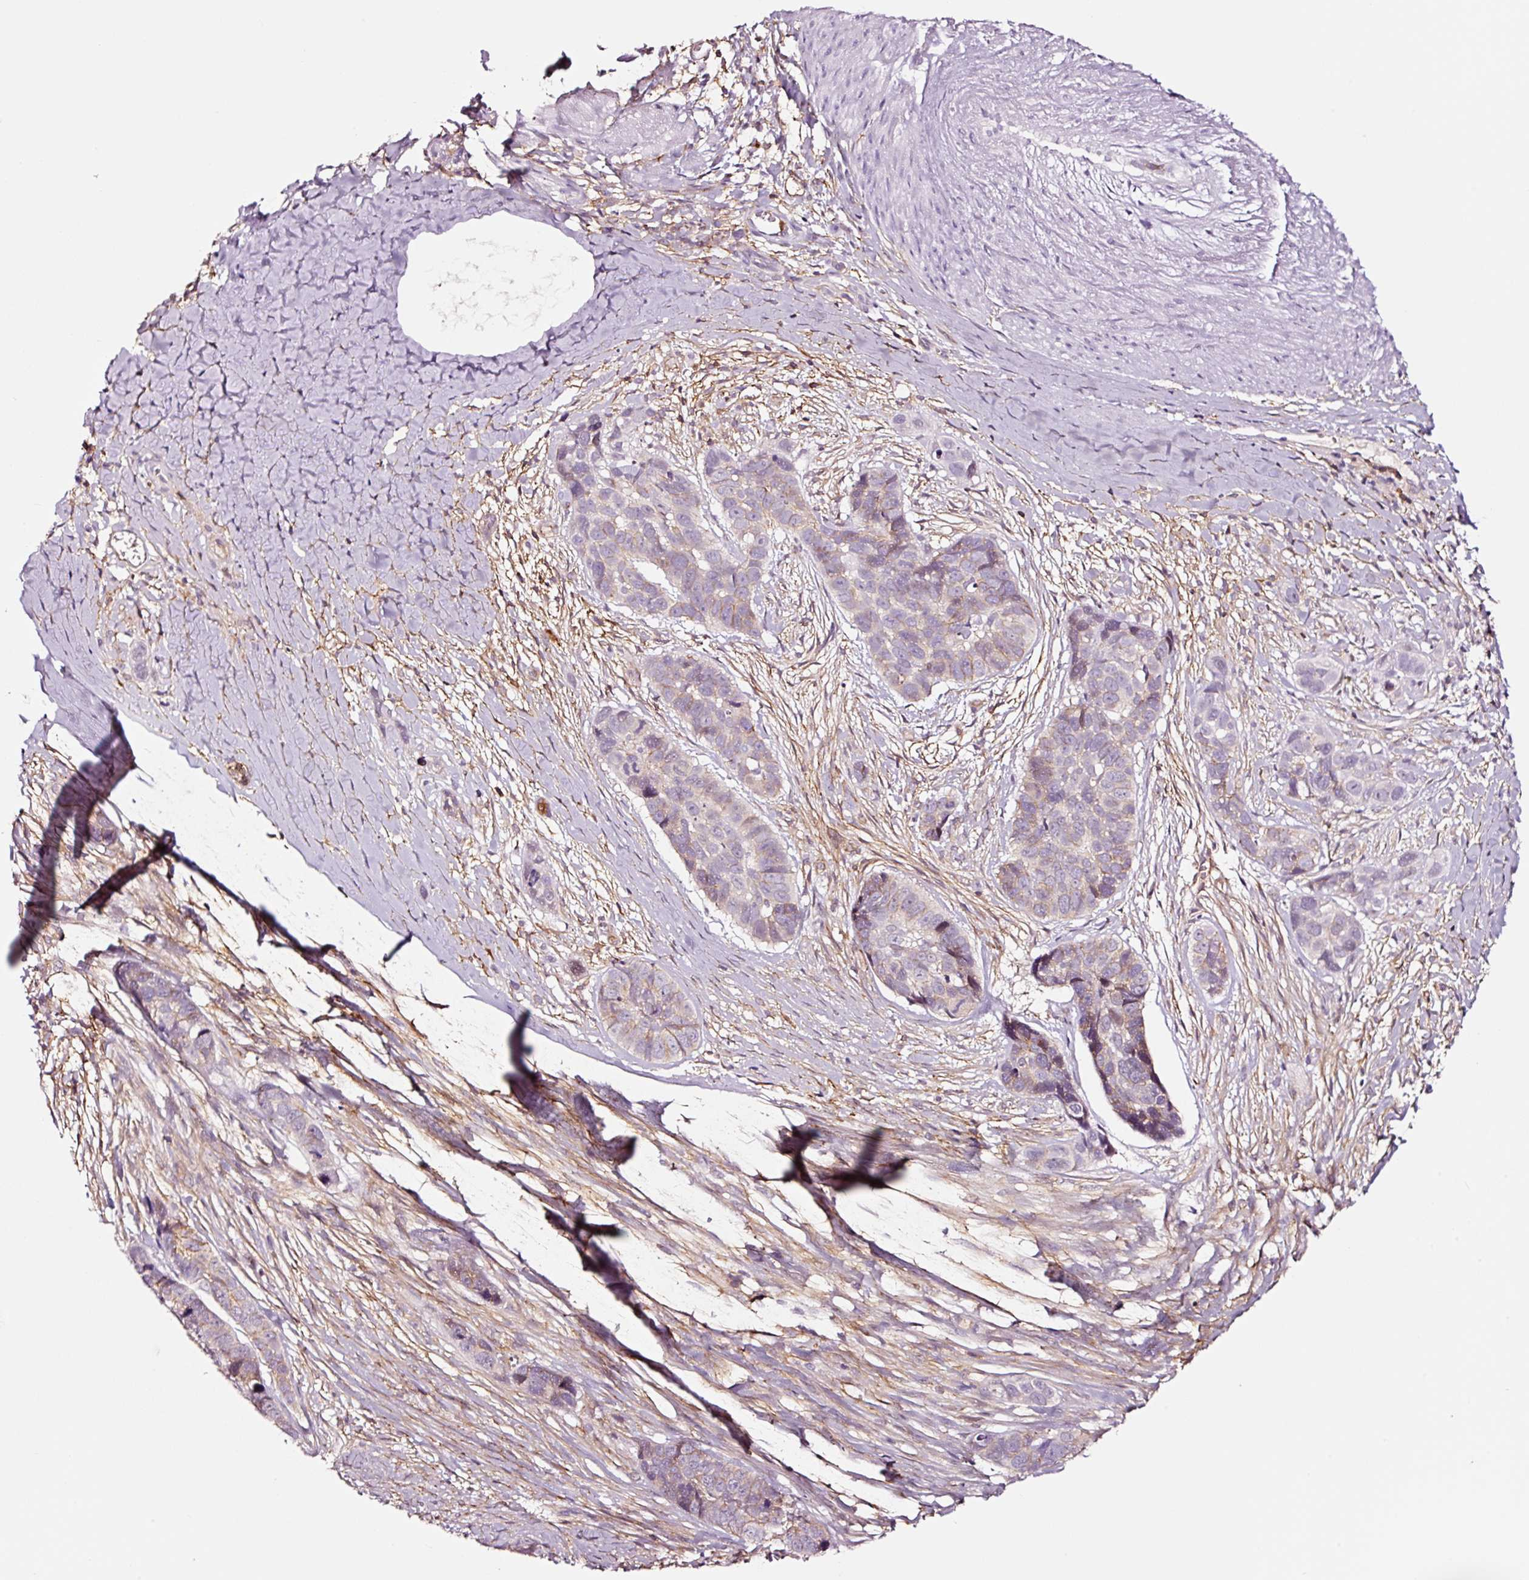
{"staining": {"intensity": "weak", "quantity": "<25%", "location": "cytoplasmic/membranous"}, "tissue": "skin cancer", "cell_type": "Tumor cells", "image_type": "cancer", "snomed": [{"axis": "morphology", "description": "Basal cell carcinoma"}, {"axis": "topography", "description": "Skin"}], "caption": "IHC image of basal cell carcinoma (skin) stained for a protein (brown), which reveals no expression in tumor cells. (DAB immunohistochemistry with hematoxylin counter stain).", "gene": "ADD3", "patient": {"sex": "female", "age": 82}}